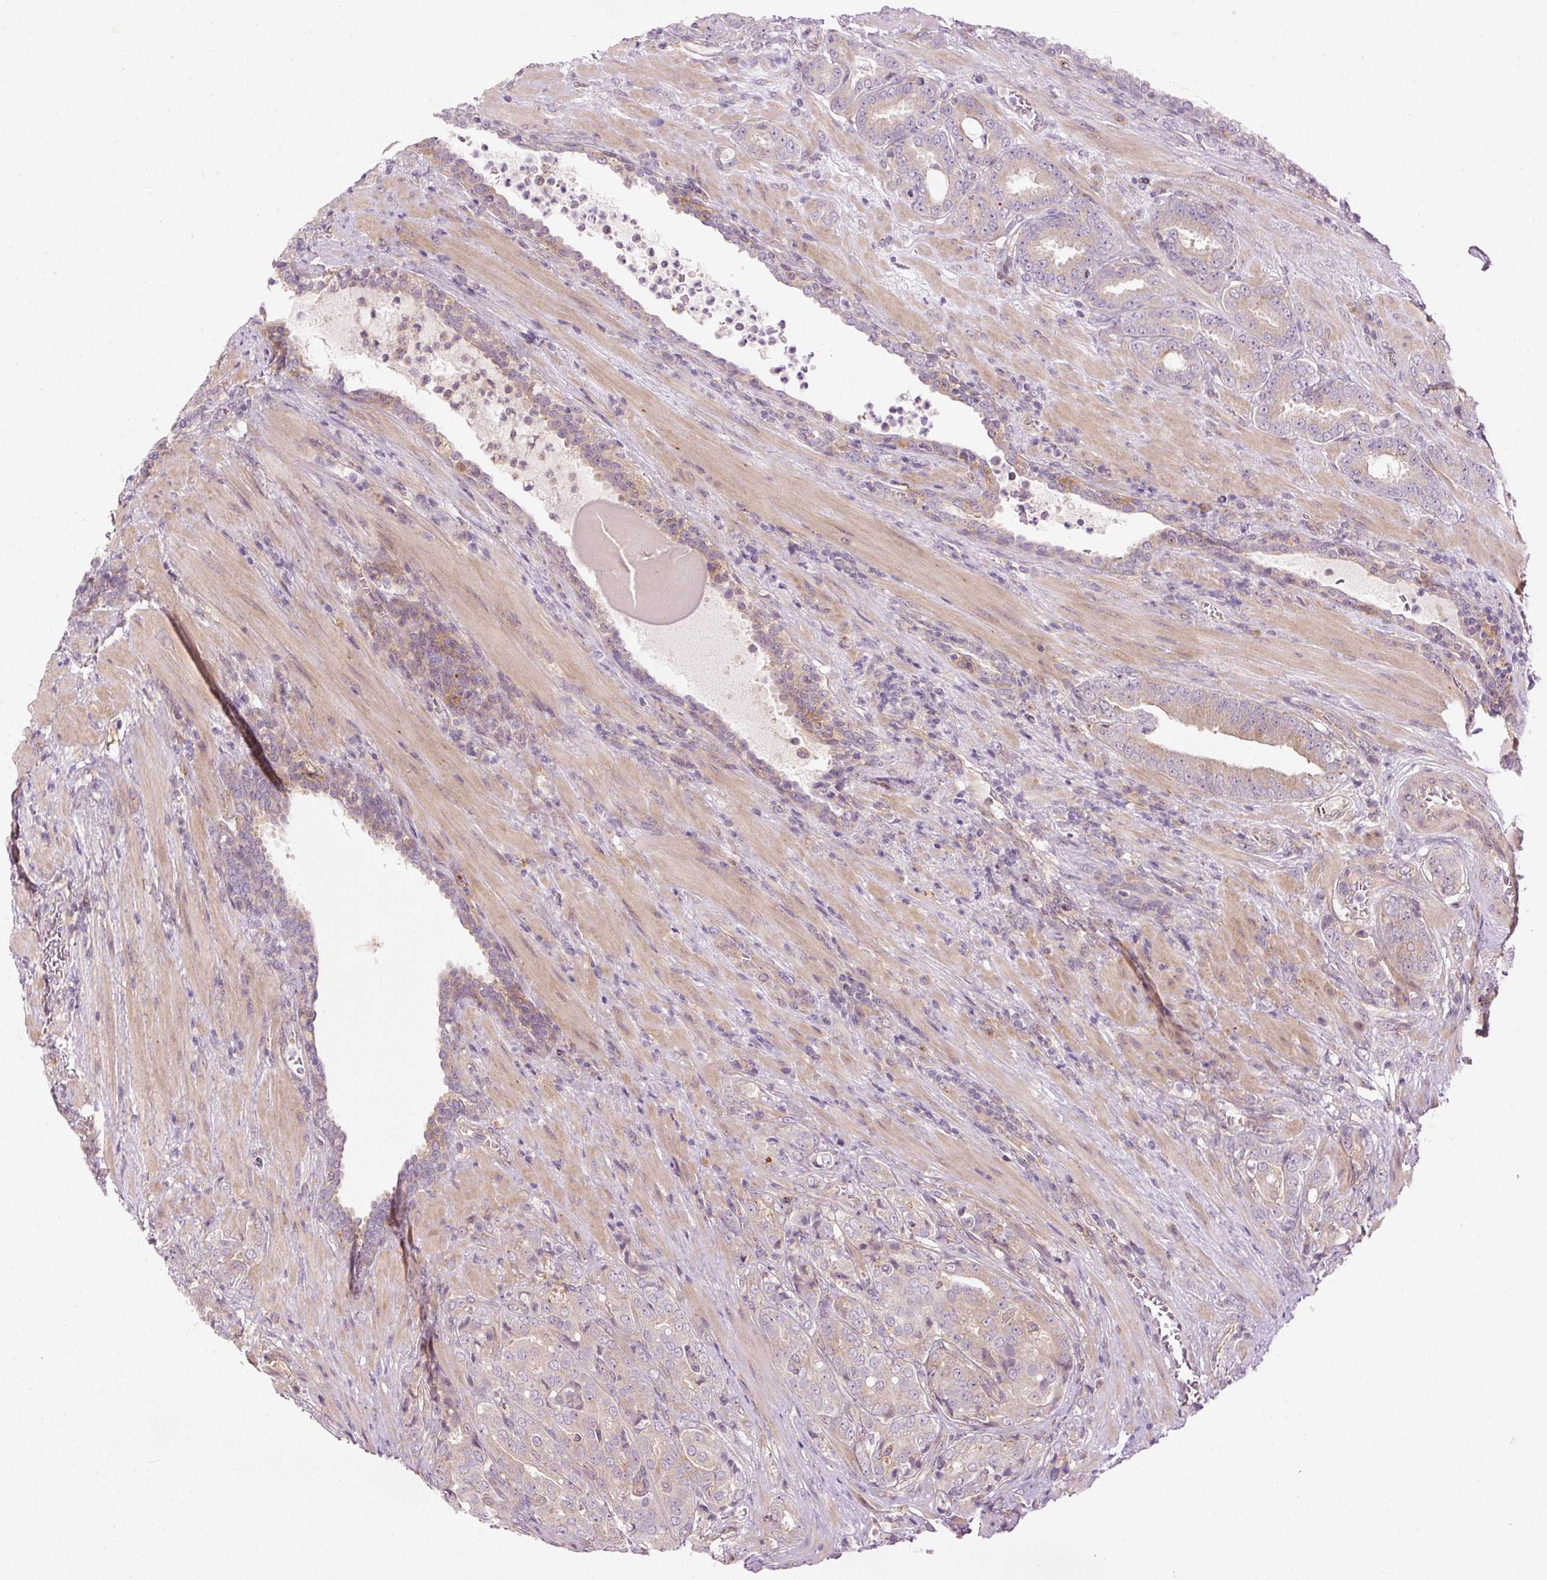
{"staining": {"intensity": "weak", "quantity": "25%-75%", "location": "cytoplasmic/membranous"}, "tissue": "prostate cancer", "cell_type": "Tumor cells", "image_type": "cancer", "snomed": [{"axis": "morphology", "description": "Adenocarcinoma, High grade"}, {"axis": "topography", "description": "Prostate"}], "caption": "Protein staining exhibits weak cytoplasmic/membranous positivity in about 25%-75% of tumor cells in prostate high-grade adenocarcinoma.", "gene": "MZT2B", "patient": {"sex": "male", "age": 68}}